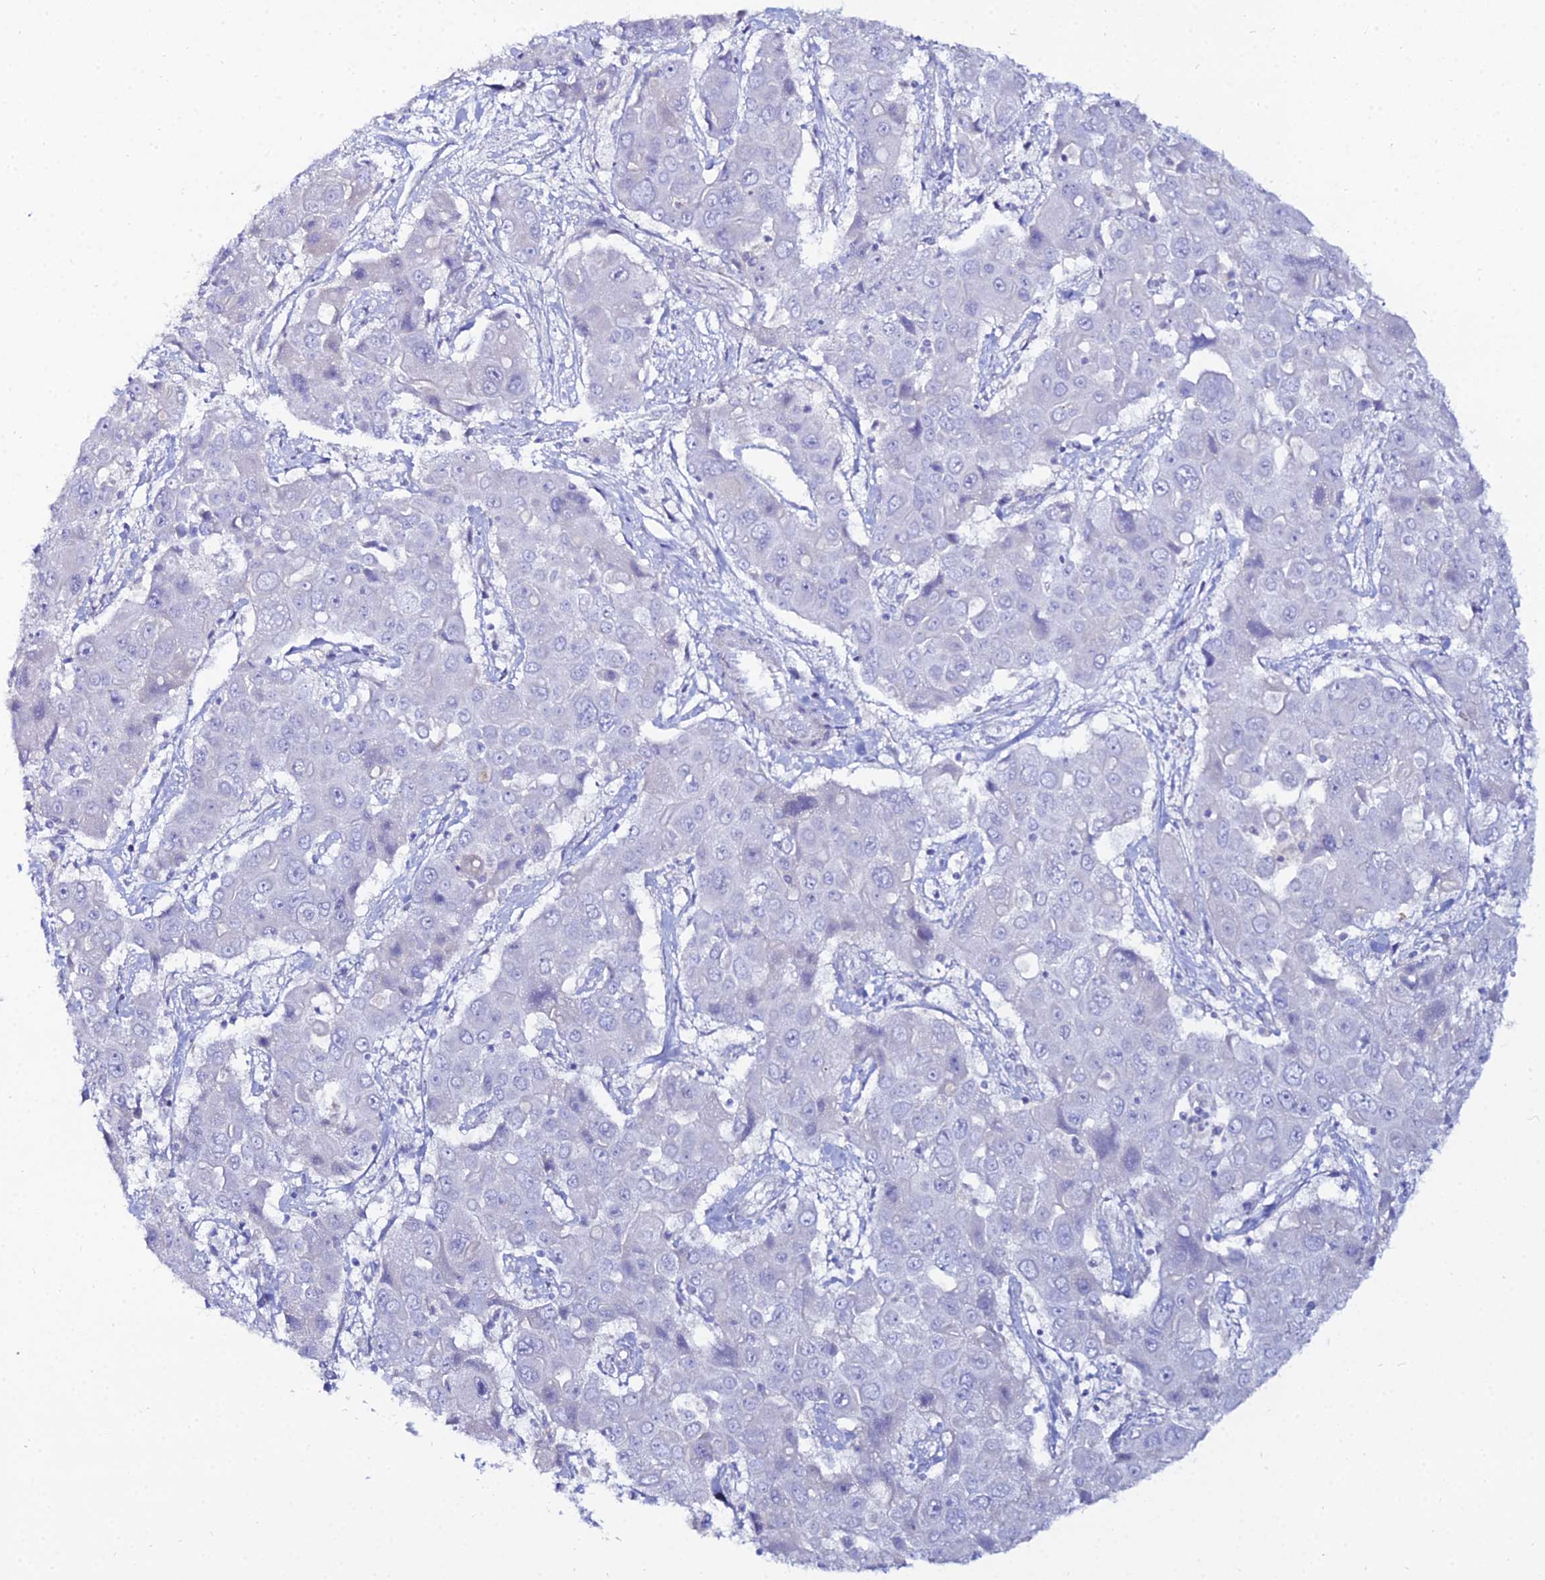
{"staining": {"intensity": "negative", "quantity": "none", "location": "none"}, "tissue": "liver cancer", "cell_type": "Tumor cells", "image_type": "cancer", "snomed": [{"axis": "morphology", "description": "Cholangiocarcinoma"}, {"axis": "topography", "description": "Liver"}], "caption": "An IHC micrograph of liver cancer is shown. There is no staining in tumor cells of liver cancer.", "gene": "DHX34", "patient": {"sex": "male", "age": 67}}